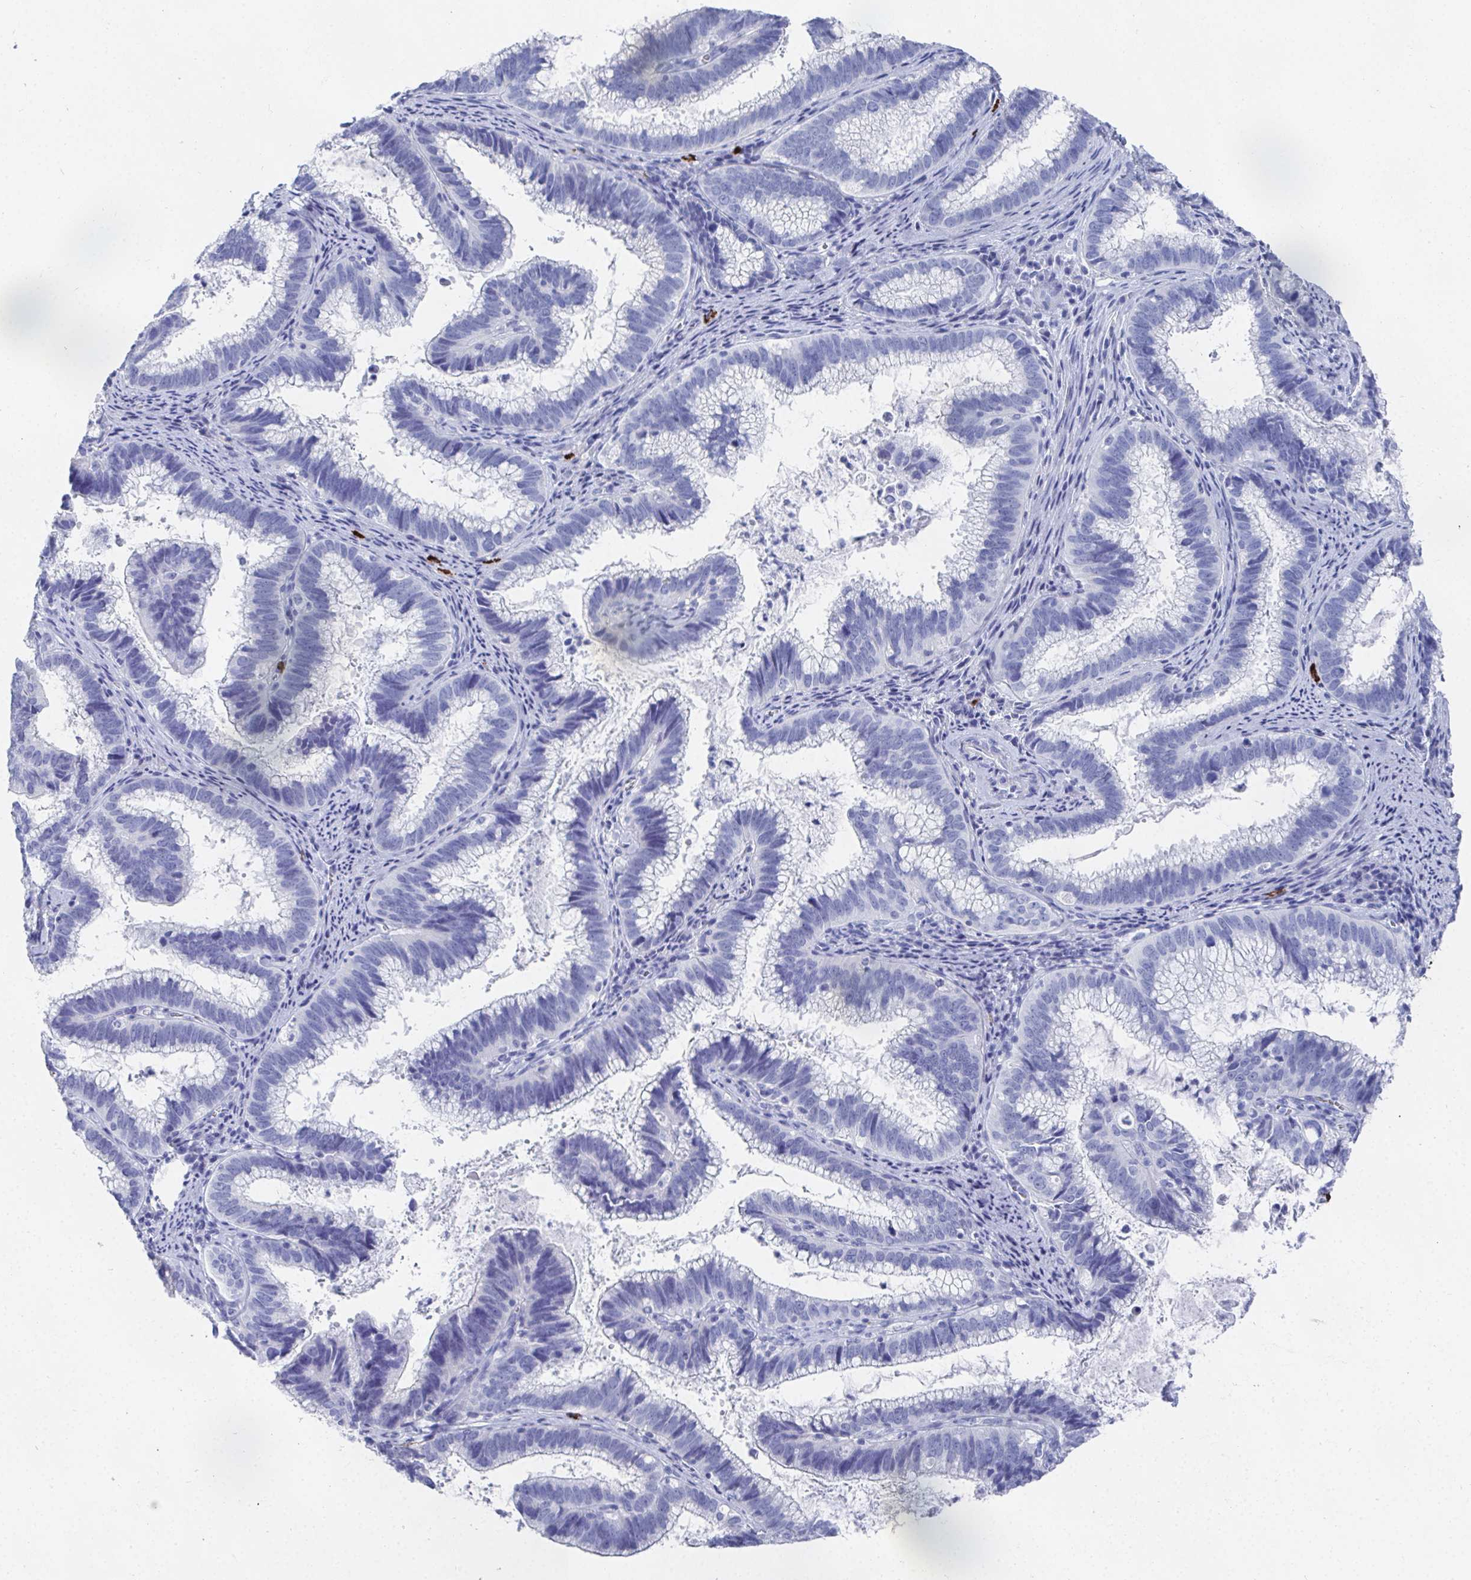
{"staining": {"intensity": "negative", "quantity": "none", "location": "none"}, "tissue": "cervical cancer", "cell_type": "Tumor cells", "image_type": "cancer", "snomed": [{"axis": "morphology", "description": "Adenocarcinoma, NOS"}, {"axis": "topography", "description": "Cervix"}], "caption": "The photomicrograph shows no staining of tumor cells in cervical cancer (adenocarcinoma).", "gene": "GRIA1", "patient": {"sex": "female", "age": 61}}